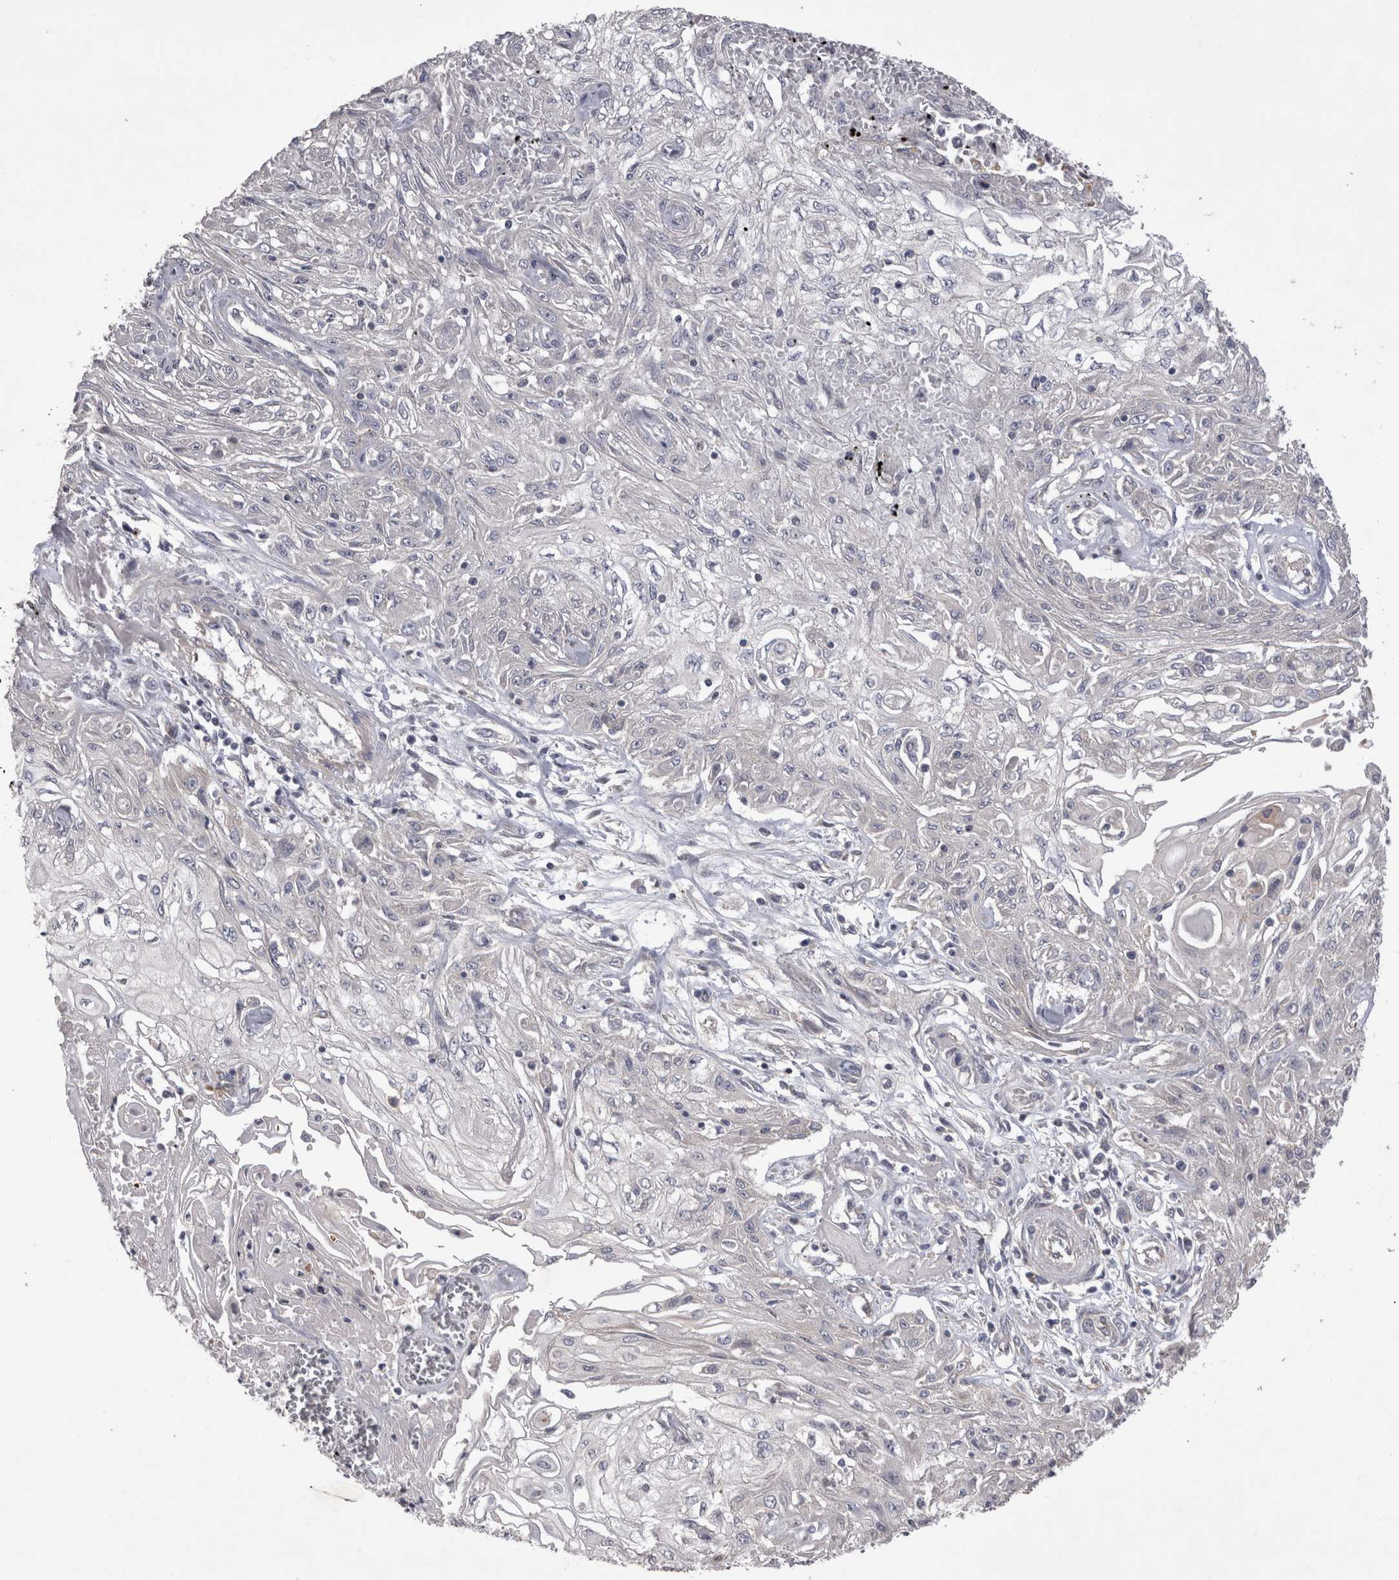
{"staining": {"intensity": "negative", "quantity": "none", "location": "none"}, "tissue": "skin cancer", "cell_type": "Tumor cells", "image_type": "cancer", "snomed": [{"axis": "morphology", "description": "Squamous cell carcinoma, NOS"}, {"axis": "morphology", "description": "Squamous cell carcinoma, metastatic, NOS"}, {"axis": "topography", "description": "Skin"}, {"axis": "topography", "description": "Lymph node"}], "caption": "This is a image of immunohistochemistry (IHC) staining of skin squamous cell carcinoma, which shows no staining in tumor cells.", "gene": "CTBS", "patient": {"sex": "male", "age": 75}}